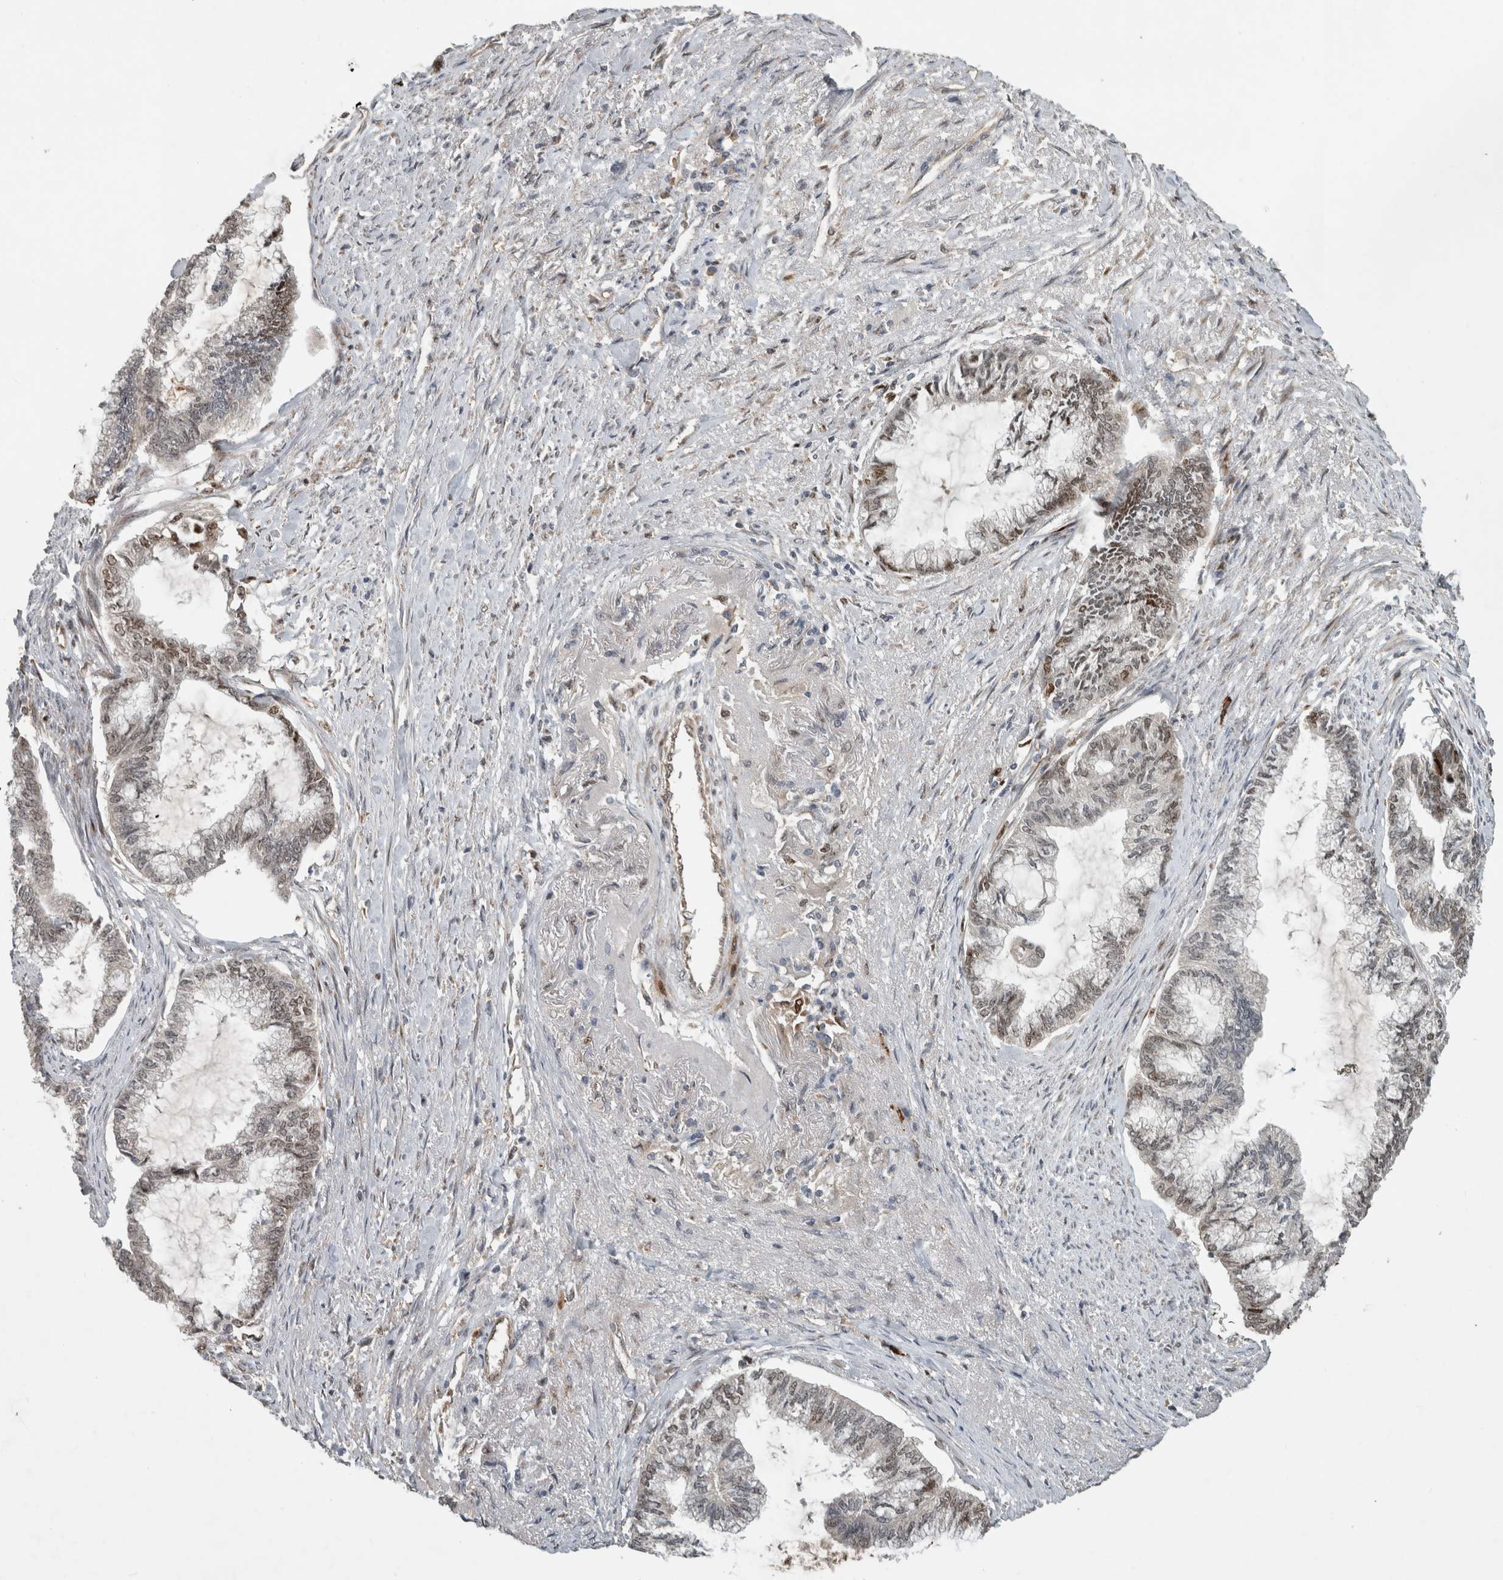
{"staining": {"intensity": "moderate", "quantity": "25%-75%", "location": "nuclear"}, "tissue": "endometrial cancer", "cell_type": "Tumor cells", "image_type": "cancer", "snomed": [{"axis": "morphology", "description": "Adenocarcinoma, NOS"}, {"axis": "topography", "description": "Endometrium"}], "caption": "High-magnification brightfield microscopy of endometrial cancer (adenocarcinoma) stained with DAB (brown) and counterstained with hematoxylin (blue). tumor cells exhibit moderate nuclear positivity is present in approximately25%-75% of cells.", "gene": "INSRR", "patient": {"sex": "female", "age": 86}}